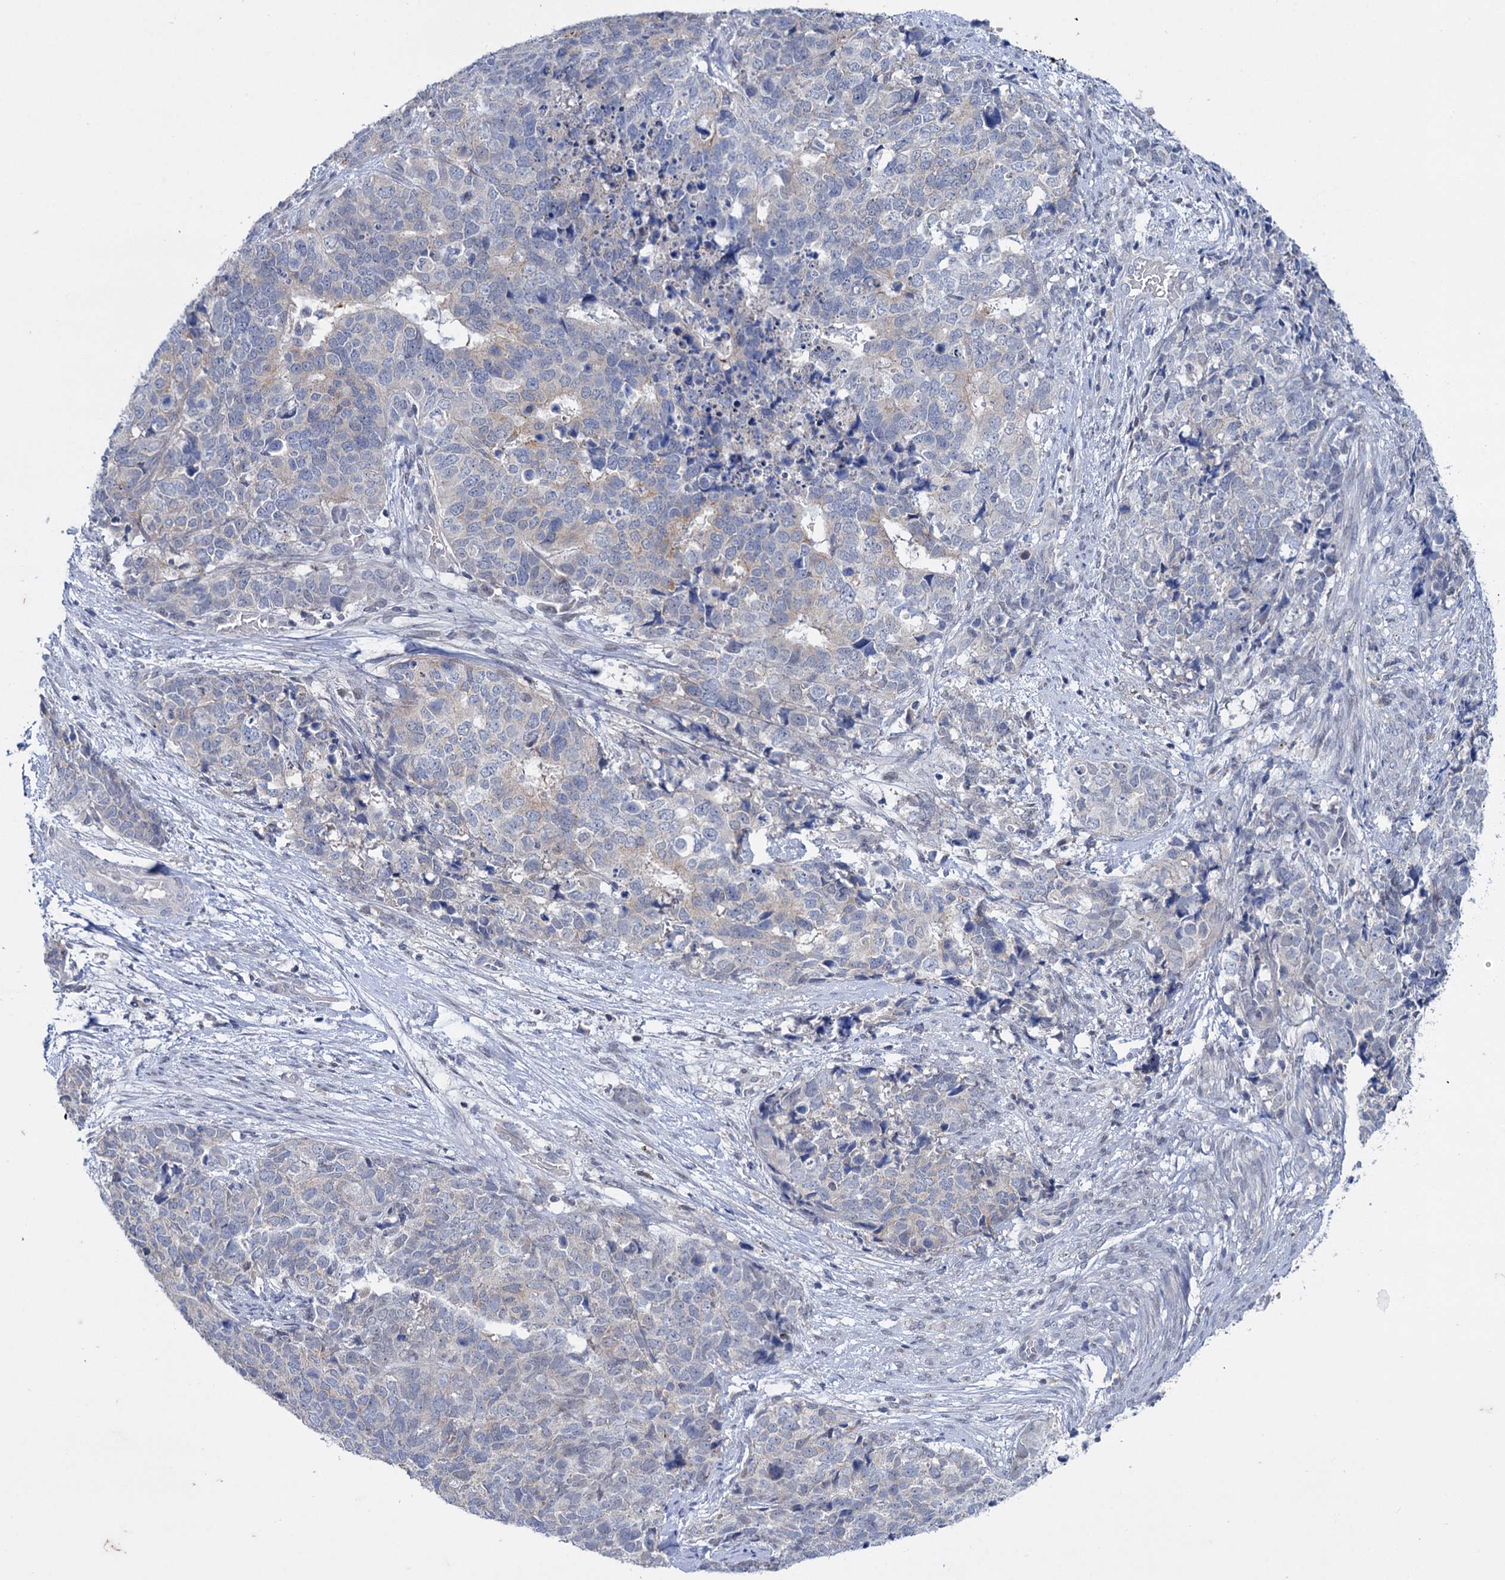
{"staining": {"intensity": "negative", "quantity": "none", "location": "none"}, "tissue": "cervical cancer", "cell_type": "Tumor cells", "image_type": "cancer", "snomed": [{"axis": "morphology", "description": "Squamous cell carcinoma, NOS"}, {"axis": "topography", "description": "Cervix"}], "caption": "Tumor cells show no significant protein positivity in squamous cell carcinoma (cervical).", "gene": "MID1IP1", "patient": {"sex": "female", "age": 63}}